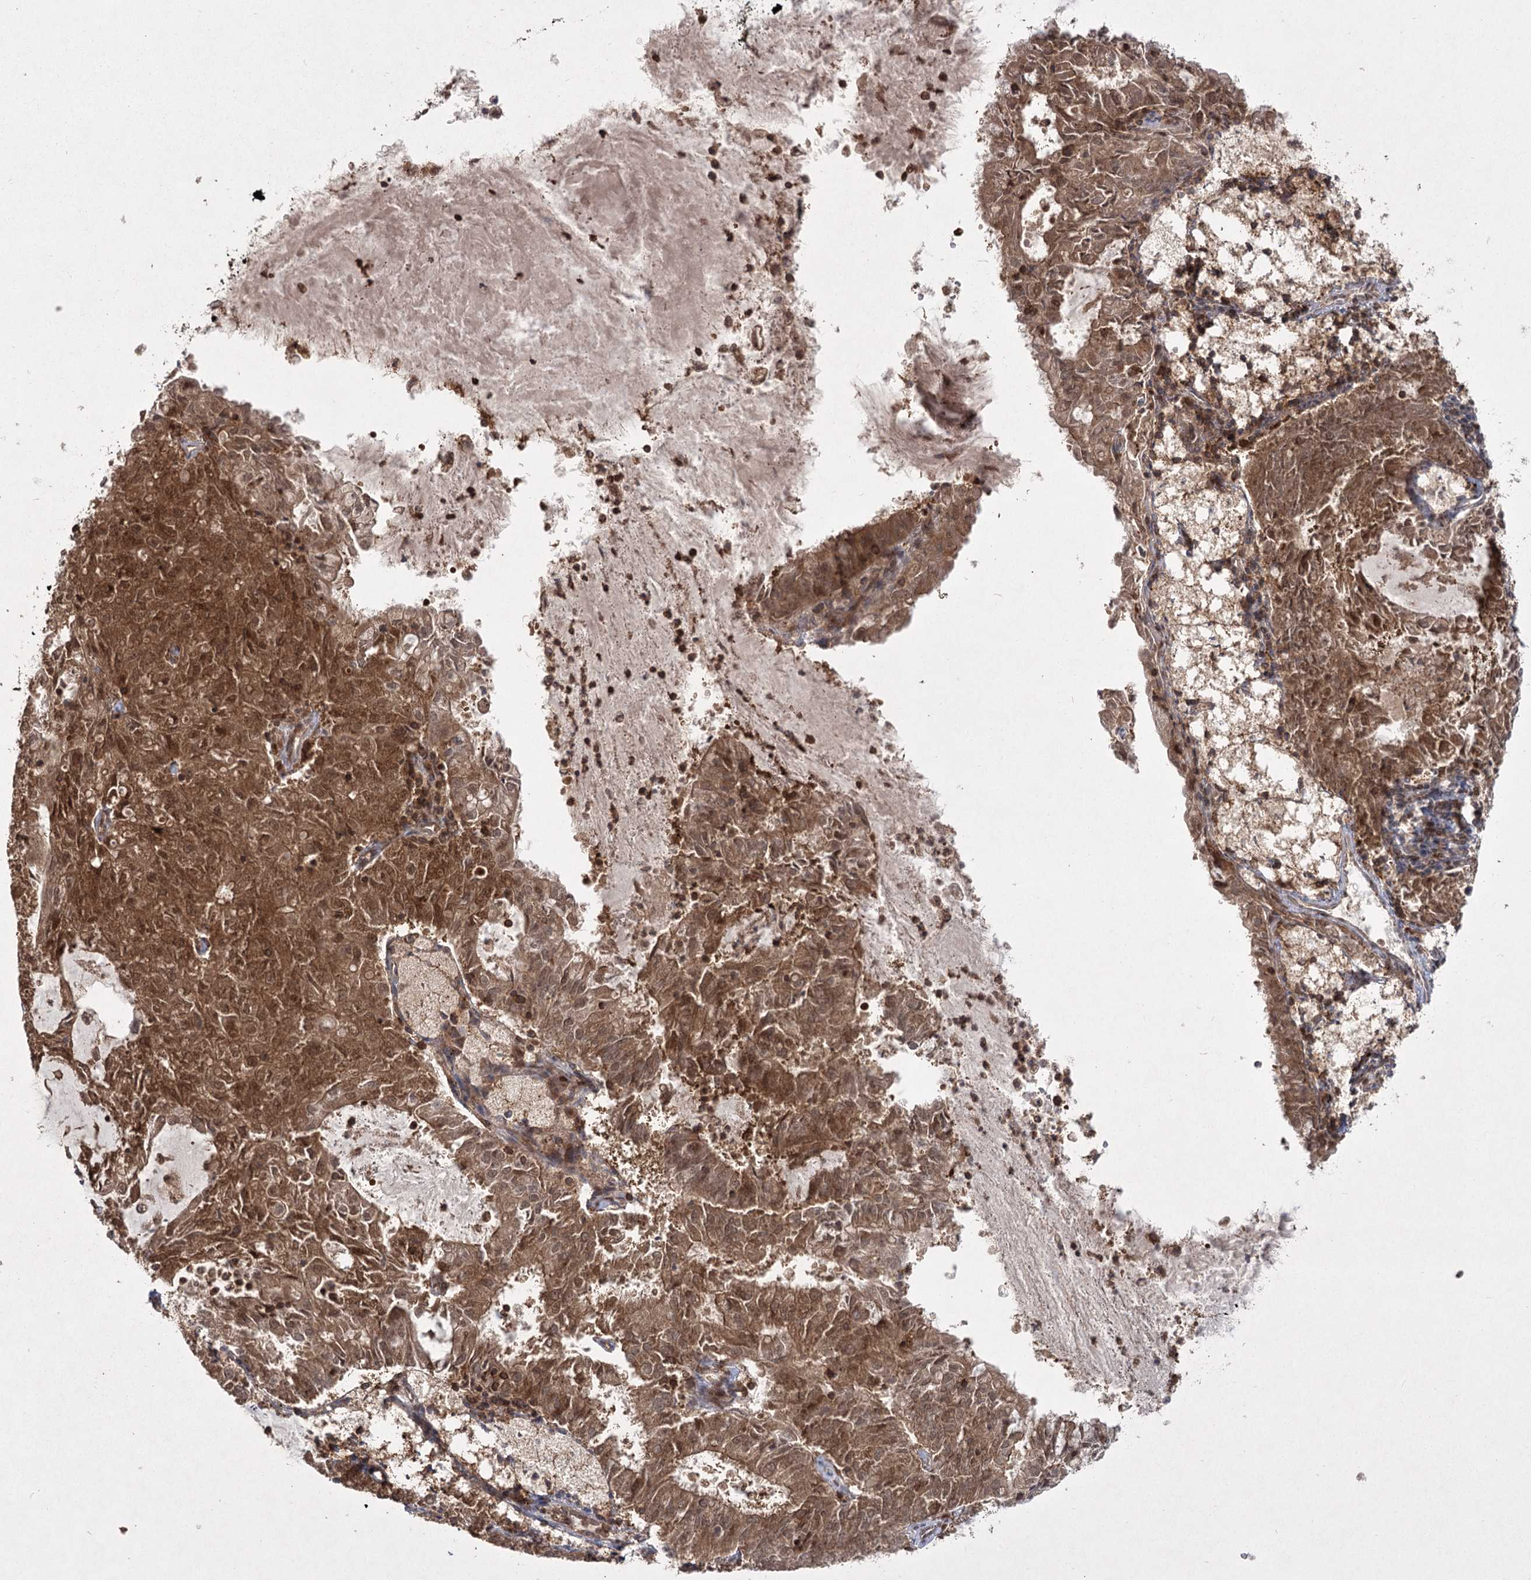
{"staining": {"intensity": "strong", "quantity": ">75%", "location": "cytoplasmic/membranous,nuclear"}, "tissue": "endometrial cancer", "cell_type": "Tumor cells", "image_type": "cancer", "snomed": [{"axis": "morphology", "description": "Adenocarcinoma, NOS"}, {"axis": "topography", "description": "Endometrium"}], "caption": "Immunohistochemistry (IHC) photomicrograph of neoplastic tissue: human endometrial cancer stained using immunohistochemistry (IHC) reveals high levels of strong protein expression localized specifically in the cytoplasmic/membranous and nuclear of tumor cells, appearing as a cytoplasmic/membranous and nuclear brown color.", "gene": "MDFIC", "patient": {"sex": "female", "age": 57}}